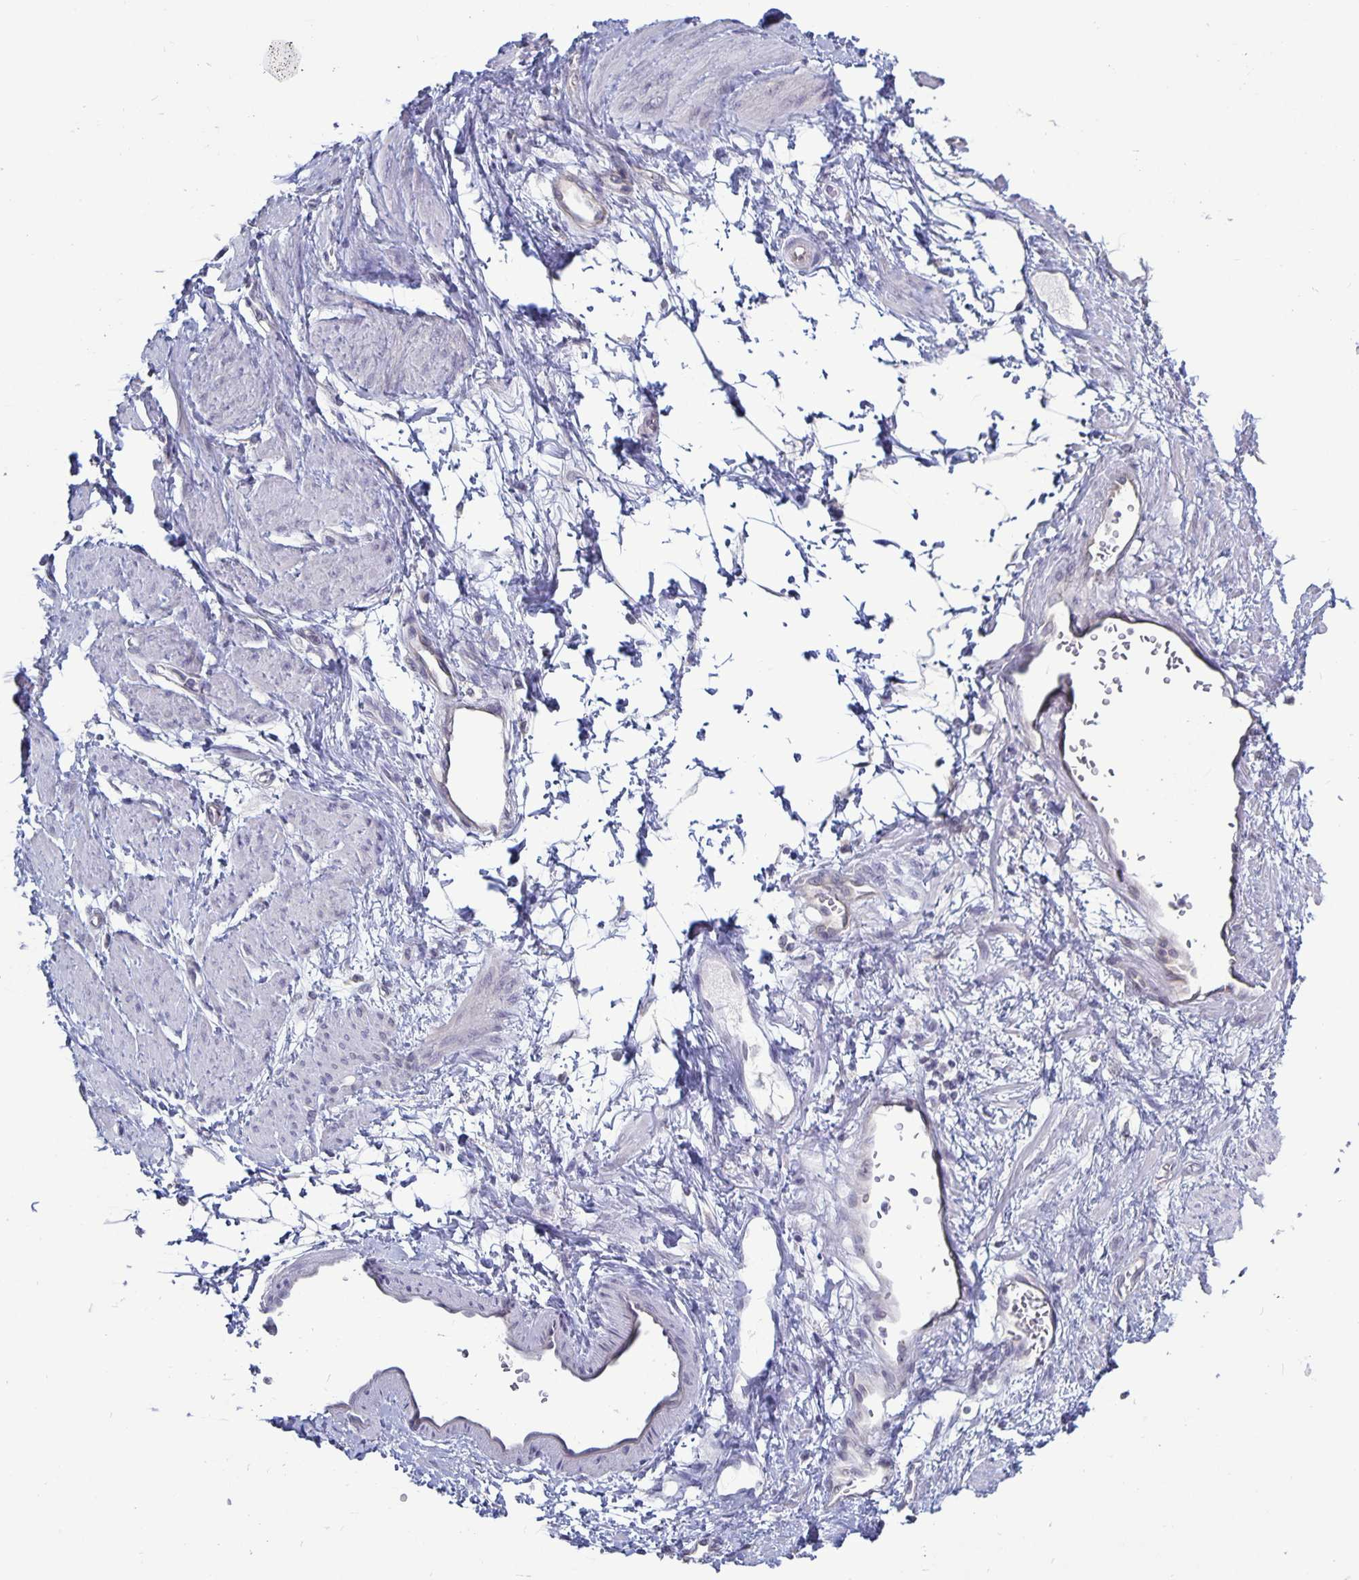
{"staining": {"intensity": "negative", "quantity": "none", "location": "none"}, "tissue": "smooth muscle", "cell_type": "Smooth muscle cells", "image_type": "normal", "snomed": [{"axis": "morphology", "description": "Normal tissue, NOS"}, {"axis": "topography", "description": "Smooth muscle"}, {"axis": "topography", "description": "Uterus"}], "caption": "DAB (3,3'-diaminobenzidine) immunohistochemical staining of normal smooth muscle displays no significant positivity in smooth muscle cells.", "gene": "PLCB3", "patient": {"sex": "female", "age": 39}}